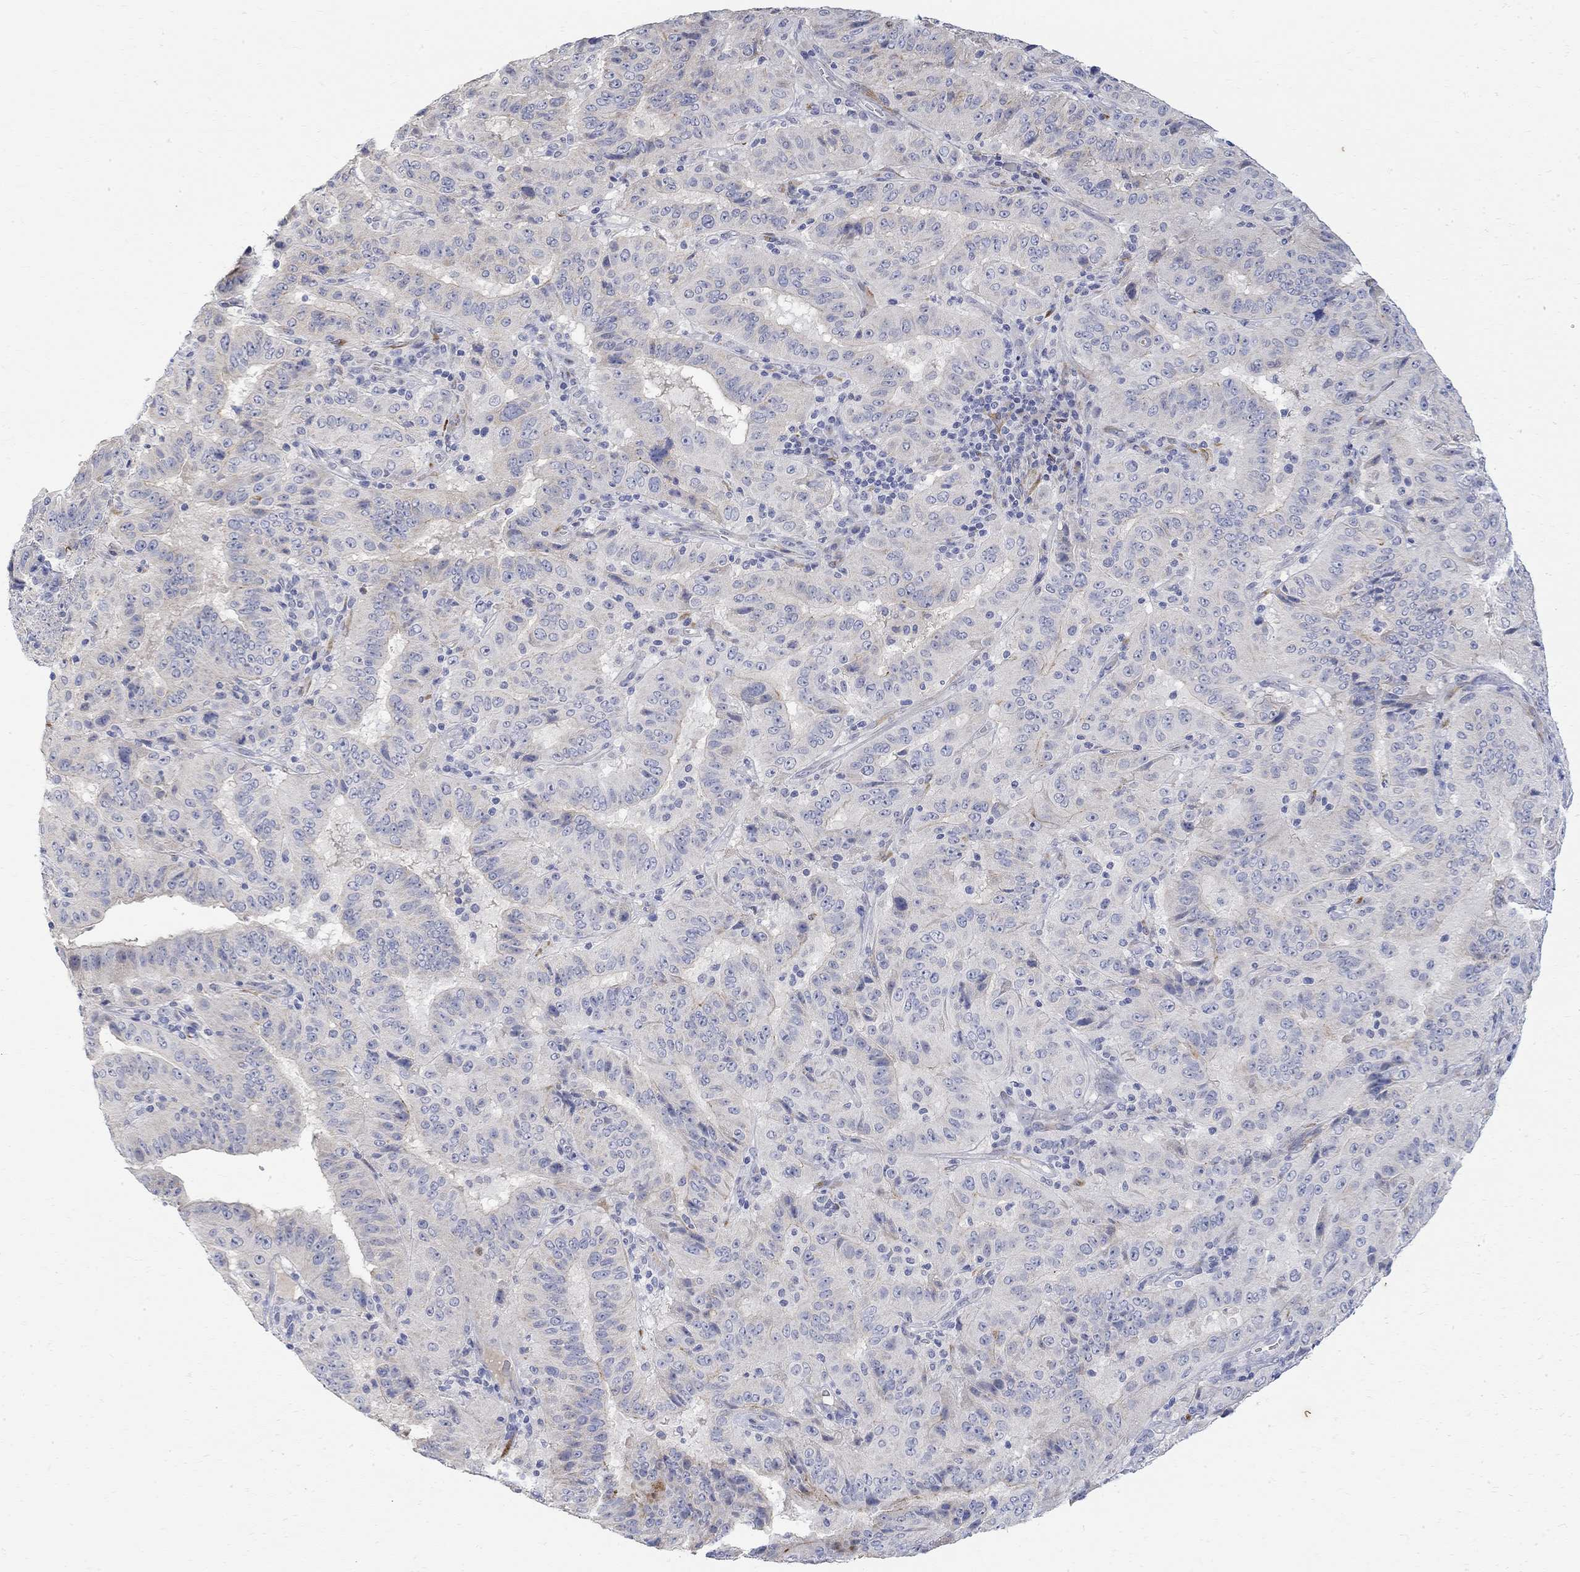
{"staining": {"intensity": "negative", "quantity": "none", "location": "none"}, "tissue": "pancreatic cancer", "cell_type": "Tumor cells", "image_type": "cancer", "snomed": [{"axis": "morphology", "description": "Adenocarcinoma, NOS"}, {"axis": "topography", "description": "Pancreas"}], "caption": "Immunohistochemical staining of adenocarcinoma (pancreatic) demonstrates no significant positivity in tumor cells.", "gene": "FNDC5", "patient": {"sex": "male", "age": 63}}